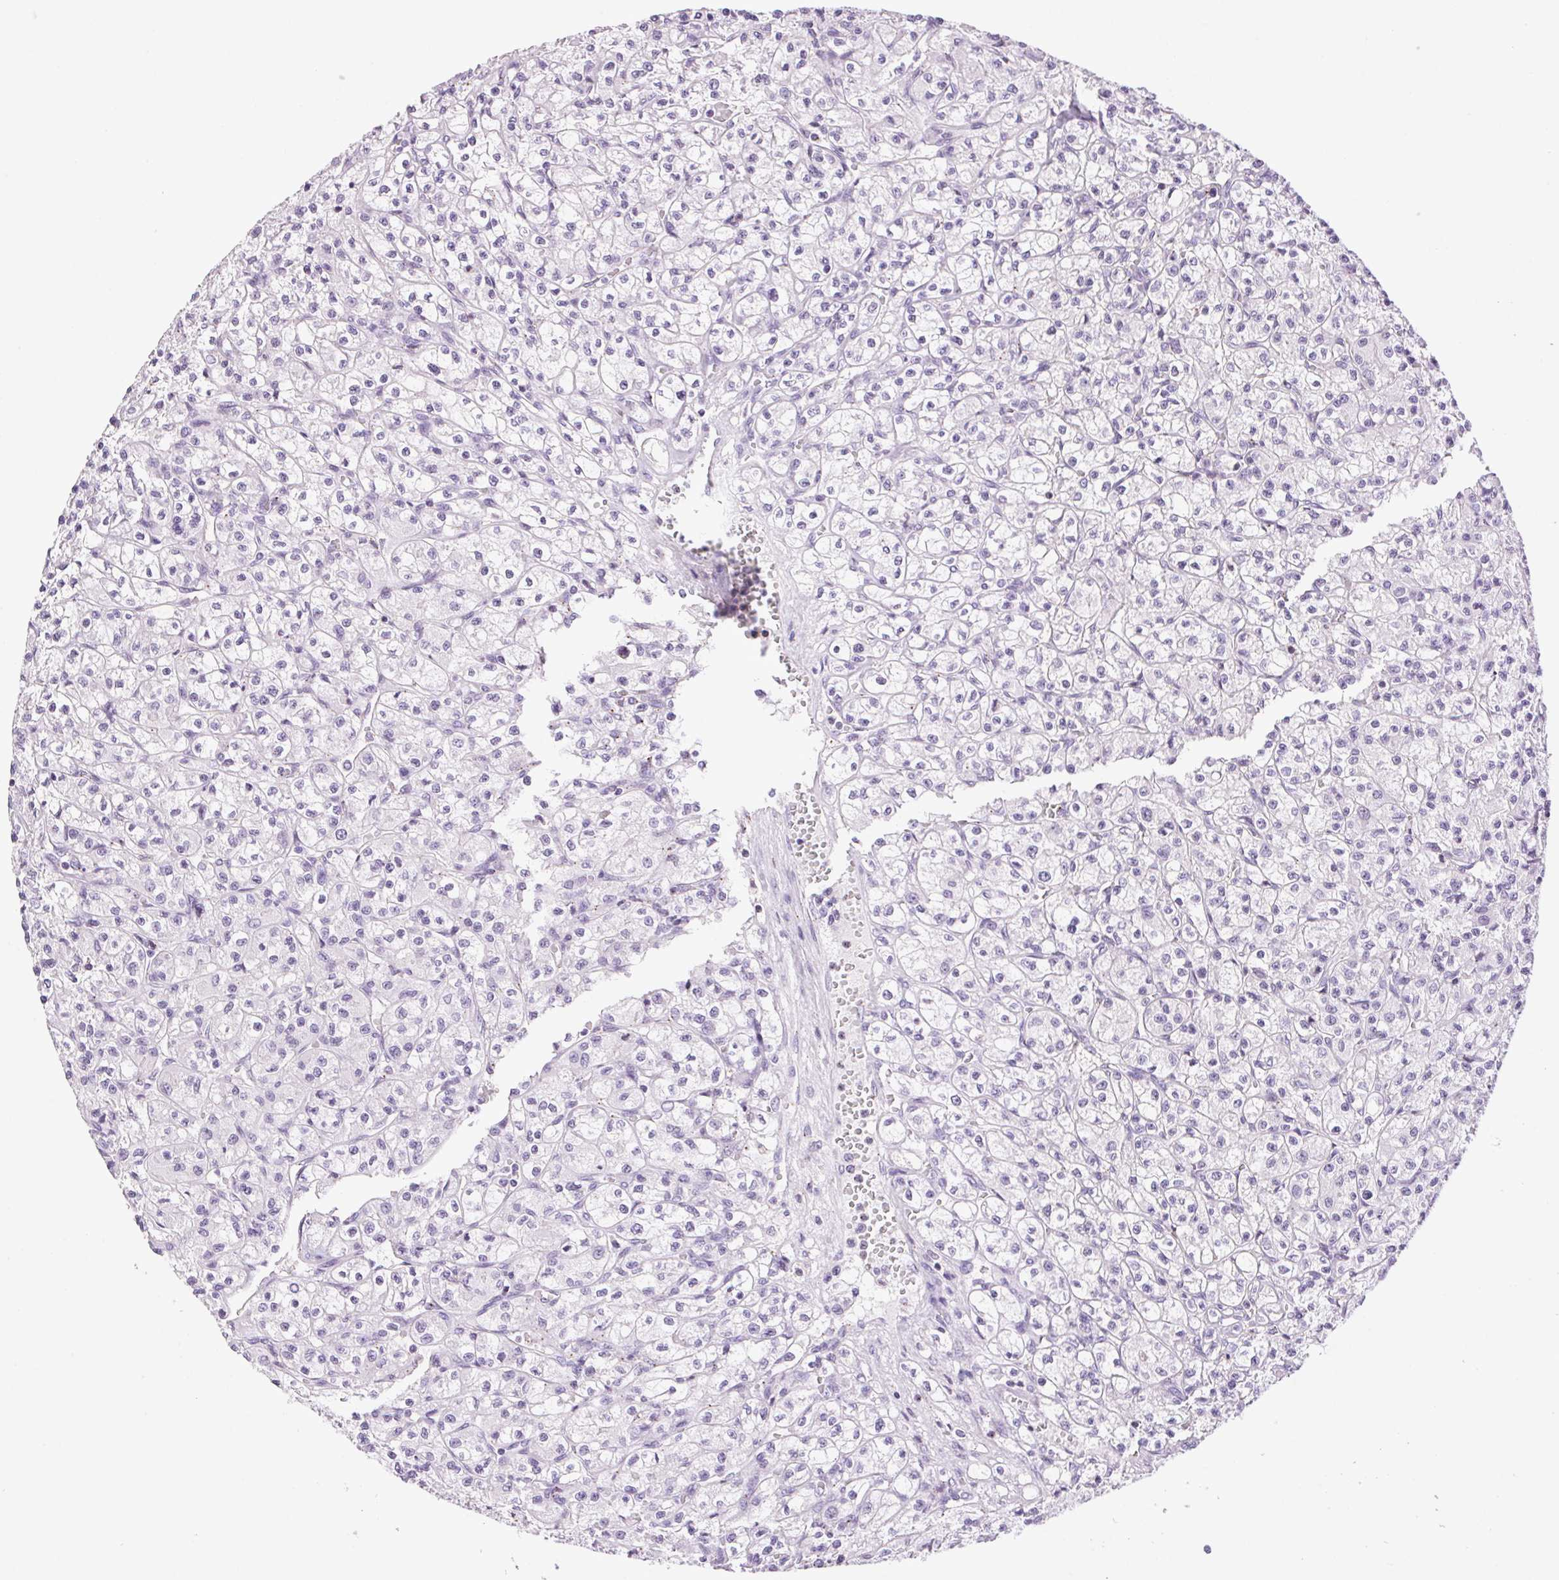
{"staining": {"intensity": "negative", "quantity": "none", "location": "none"}, "tissue": "renal cancer", "cell_type": "Tumor cells", "image_type": "cancer", "snomed": [{"axis": "morphology", "description": "Adenocarcinoma, NOS"}, {"axis": "topography", "description": "Kidney"}], "caption": "This is a histopathology image of IHC staining of renal cancer (adenocarcinoma), which shows no staining in tumor cells.", "gene": "TMEM88B", "patient": {"sex": "female", "age": 70}}